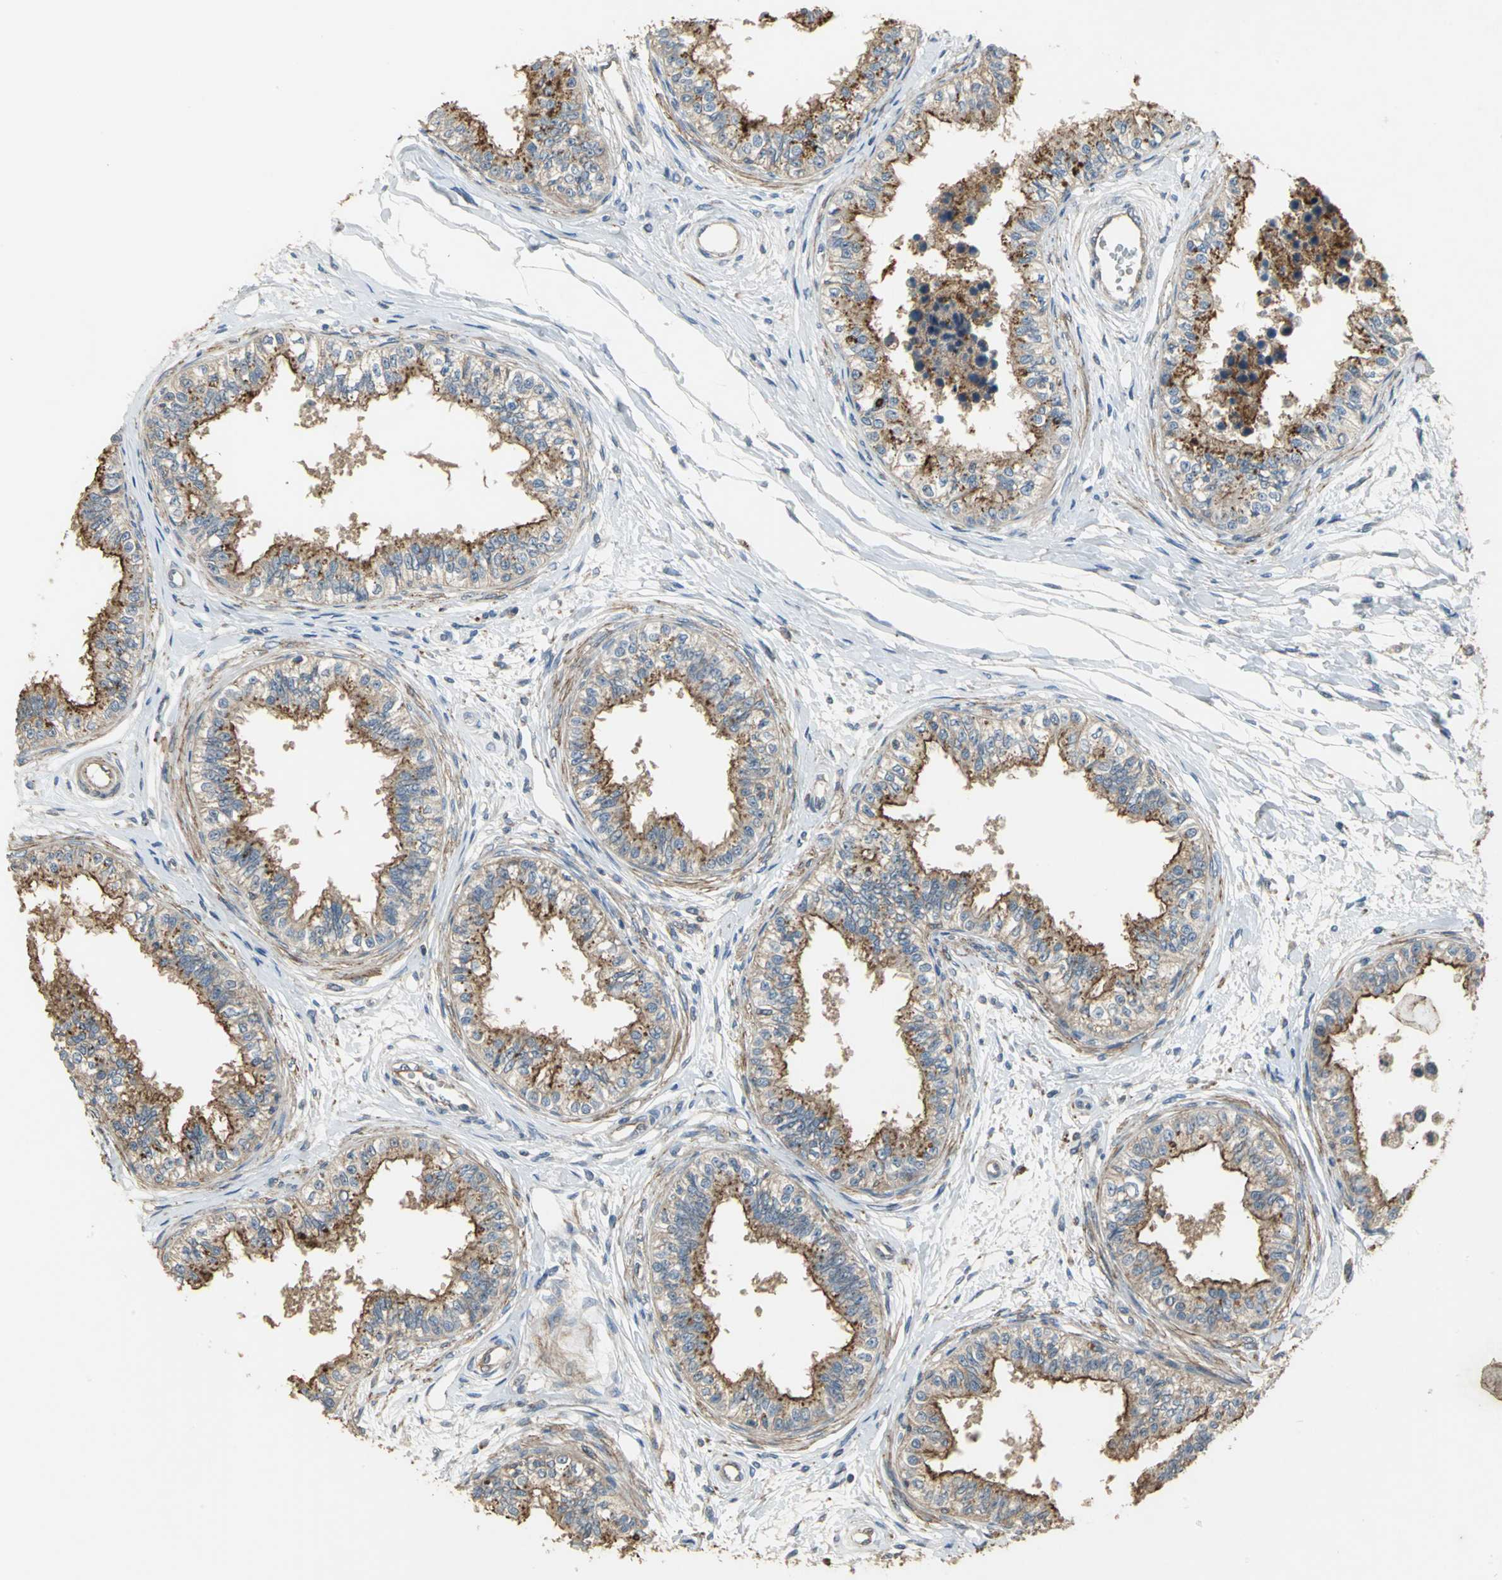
{"staining": {"intensity": "moderate", "quantity": ">75%", "location": "cytoplasmic/membranous"}, "tissue": "epididymis", "cell_type": "Glandular cells", "image_type": "normal", "snomed": [{"axis": "morphology", "description": "Normal tissue, NOS"}, {"axis": "morphology", "description": "Adenocarcinoma, metastatic, NOS"}, {"axis": "topography", "description": "Testis"}, {"axis": "topography", "description": "Epididymis"}], "caption": "Epididymis stained with immunohistochemistry exhibits moderate cytoplasmic/membranous positivity in approximately >75% of glandular cells. (DAB IHC, brown staining for protein, blue staining for nuclei).", "gene": "MET", "patient": {"sex": "male", "age": 26}}